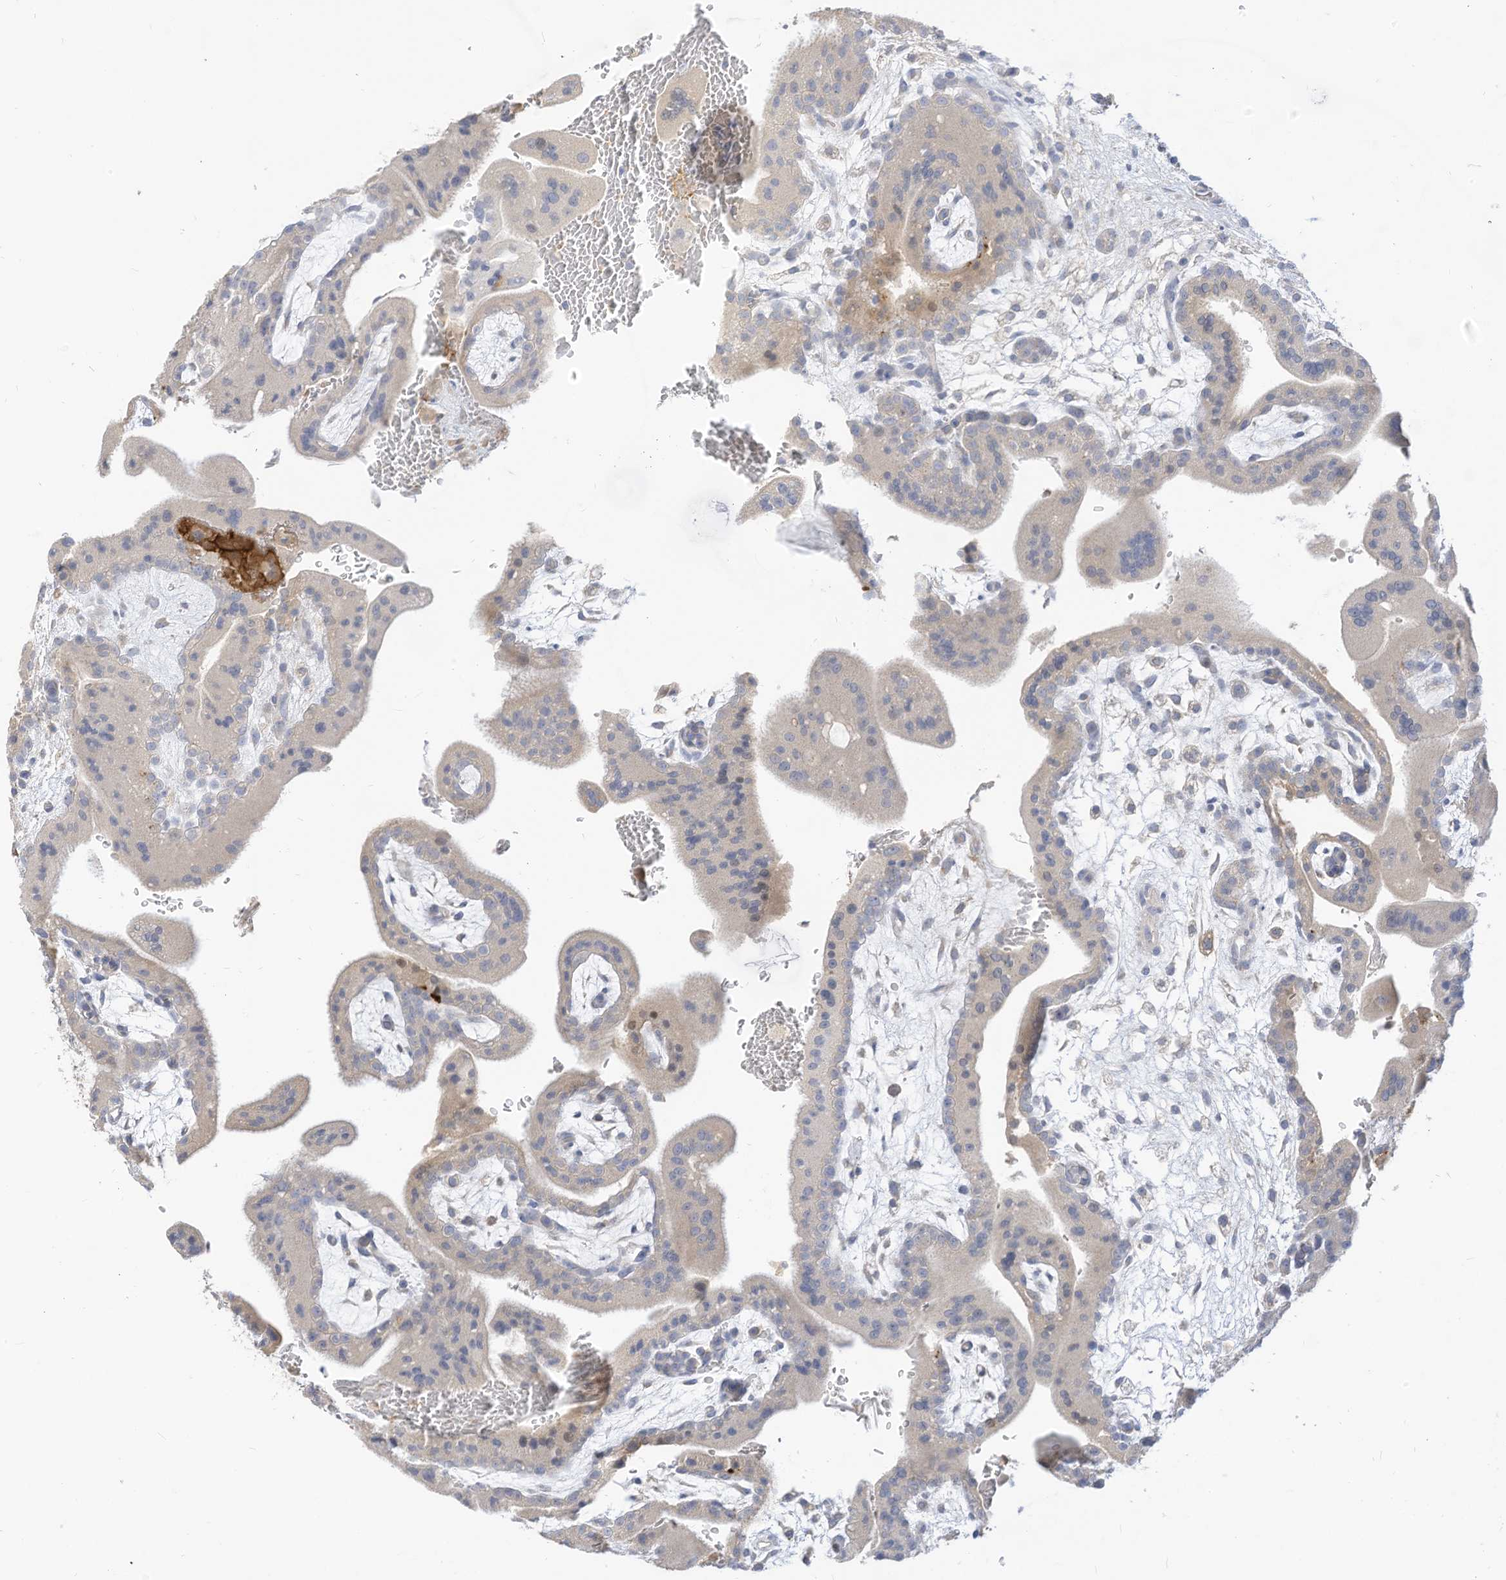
{"staining": {"intensity": "negative", "quantity": "none", "location": "none"}, "tissue": "placenta", "cell_type": "Decidual cells", "image_type": "normal", "snomed": [{"axis": "morphology", "description": "Normal tissue, NOS"}, {"axis": "topography", "description": "Placenta"}], "caption": "The image shows no staining of decidual cells in benign placenta. (Stains: DAB IHC with hematoxylin counter stain, Microscopy: brightfield microscopy at high magnification).", "gene": "ATP13A1", "patient": {"sex": "female", "age": 35}}